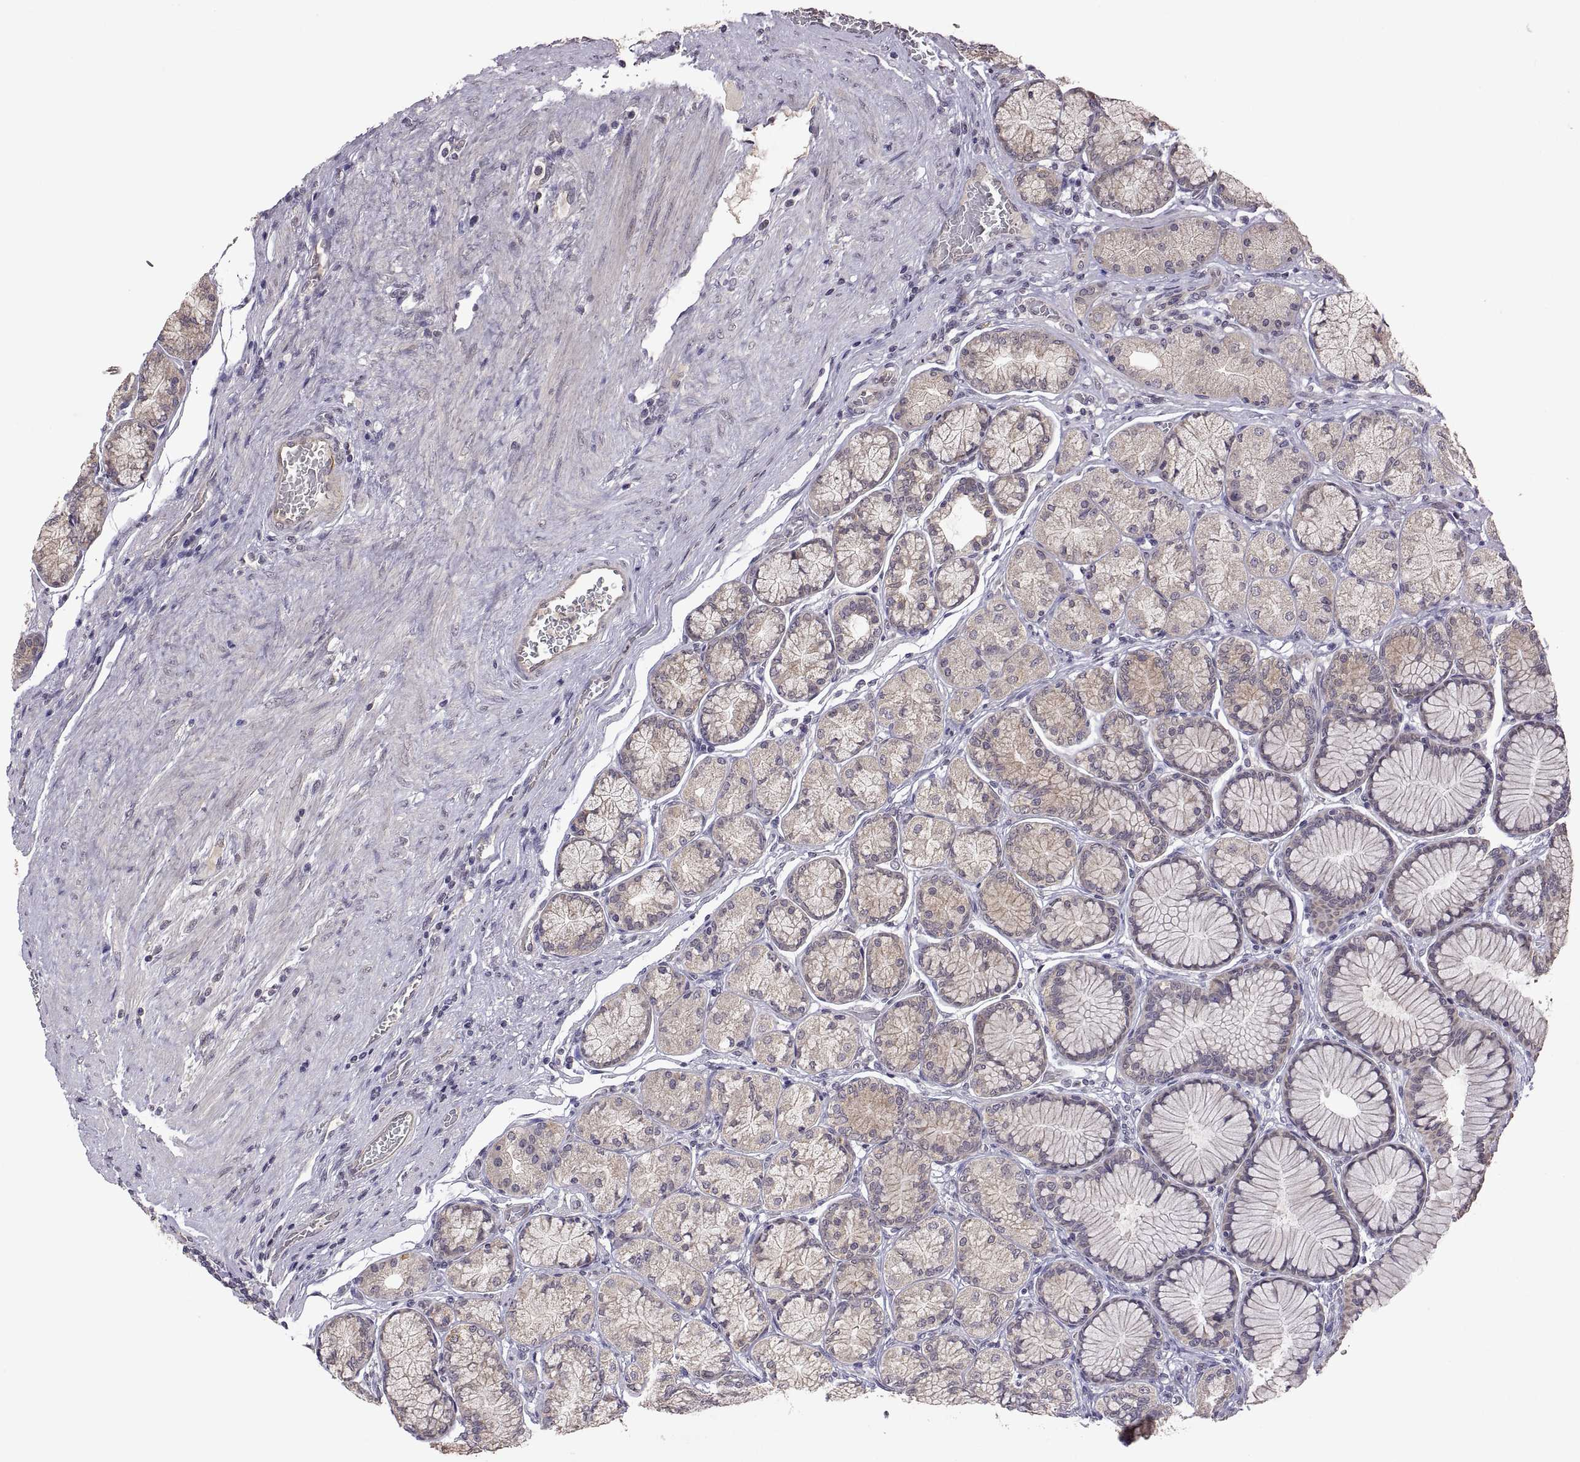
{"staining": {"intensity": "moderate", "quantity": "<25%", "location": "cytoplasmic/membranous"}, "tissue": "stomach", "cell_type": "Glandular cells", "image_type": "normal", "snomed": [{"axis": "morphology", "description": "Normal tissue, NOS"}, {"axis": "morphology", "description": "Adenocarcinoma, NOS"}, {"axis": "morphology", "description": "Adenocarcinoma, High grade"}, {"axis": "topography", "description": "Stomach, upper"}, {"axis": "topography", "description": "Stomach"}], "caption": "A histopathology image of human stomach stained for a protein exhibits moderate cytoplasmic/membranous brown staining in glandular cells. The protein of interest is stained brown, and the nuclei are stained in blue (DAB IHC with brightfield microscopy, high magnification).", "gene": "LAMA1", "patient": {"sex": "female", "age": 65}}